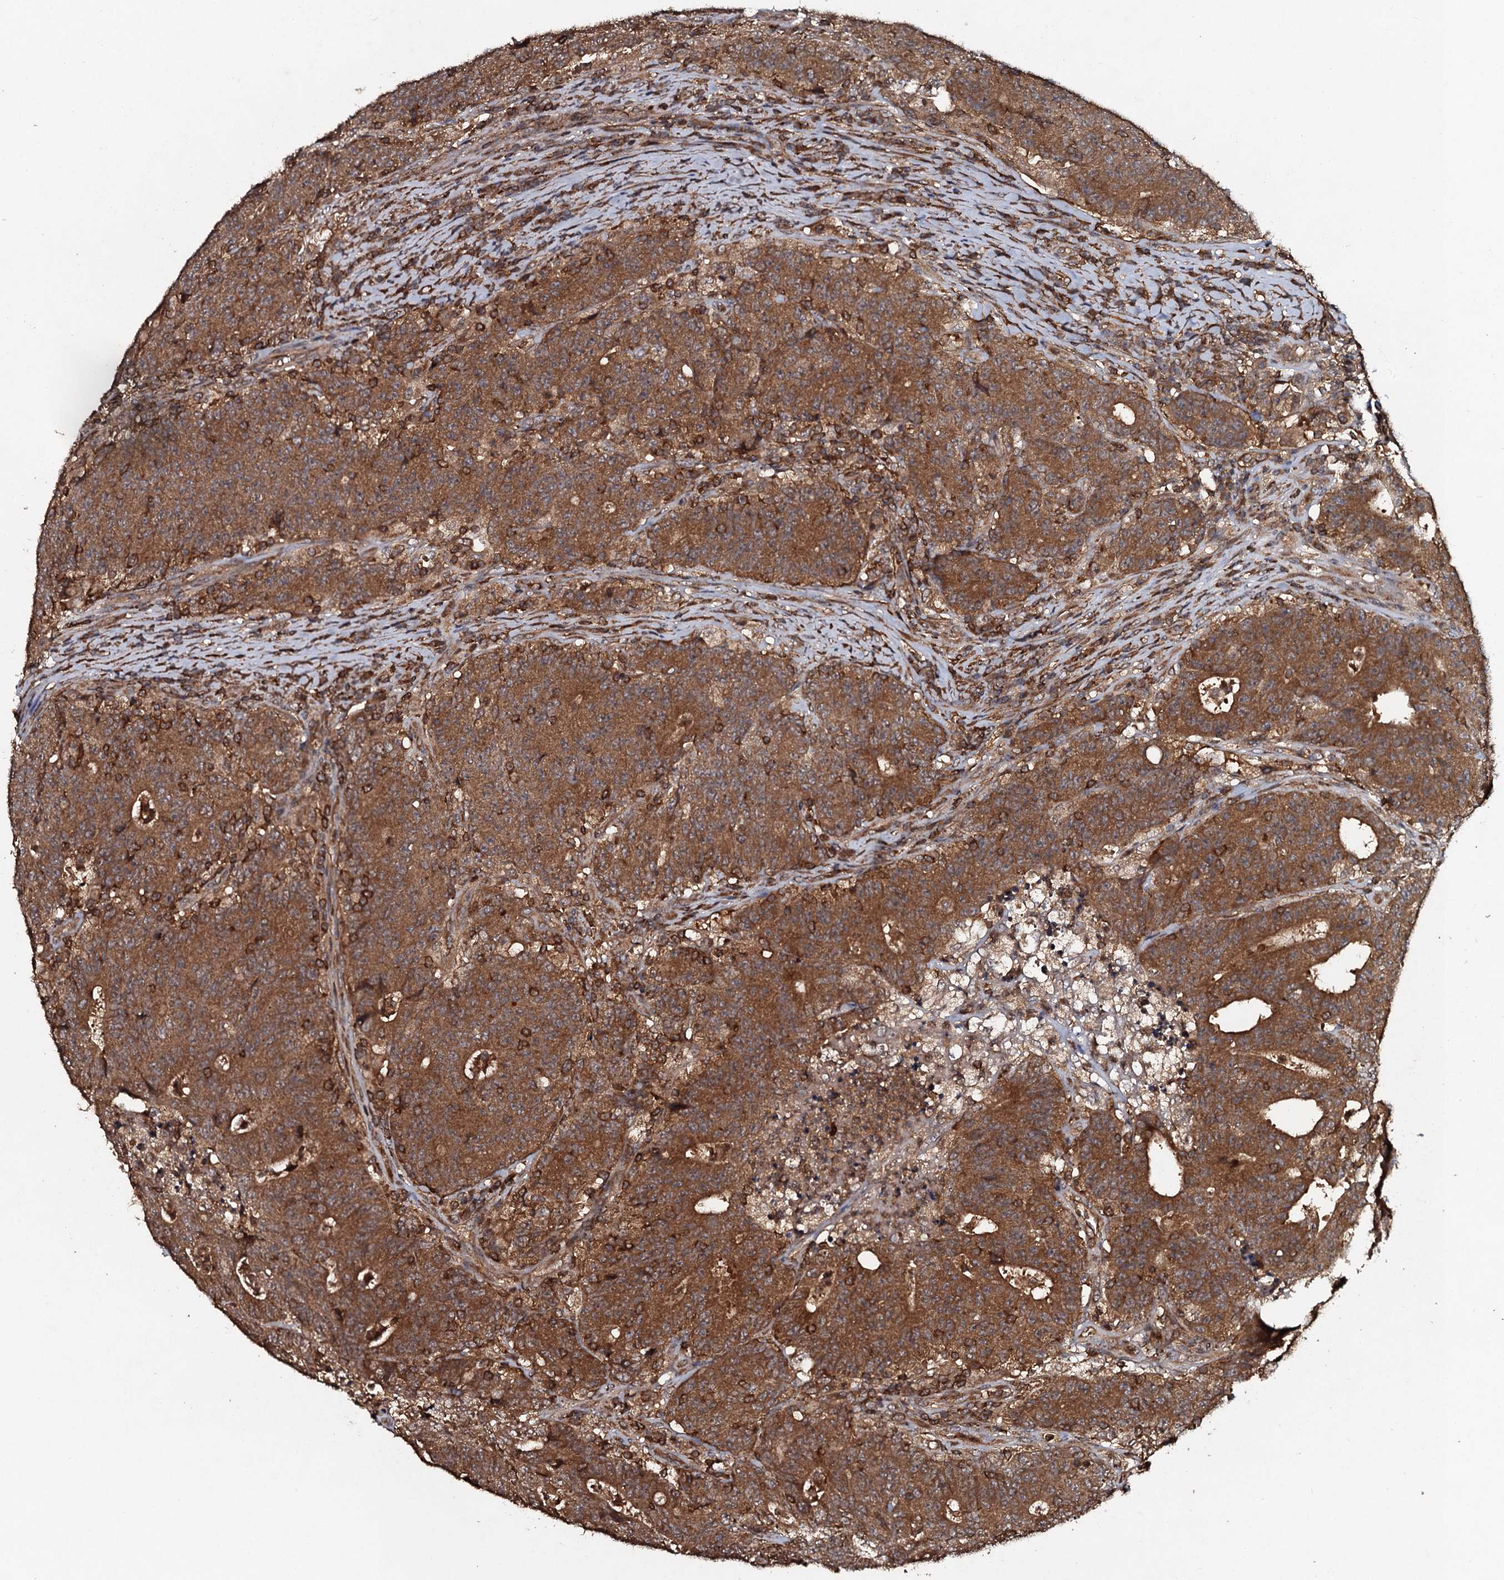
{"staining": {"intensity": "strong", "quantity": ">75%", "location": "cytoplasmic/membranous"}, "tissue": "colorectal cancer", "cell_type": "Tumor cells", "image_type": "cancer", "snomed": [{"axis": "morphology", "description": "Adenocarcinoma, NOS"}, {"axis": "topography", "description": "Colon"}], "caption": "Protein expression analysis of adenocarcinoma (colorectal) shows strong cytoplasmic/membranous staining in approximately >75% of tumor cells.", "gene": "ADGRG3", "patient": {"sex": "female", "age": 75}}